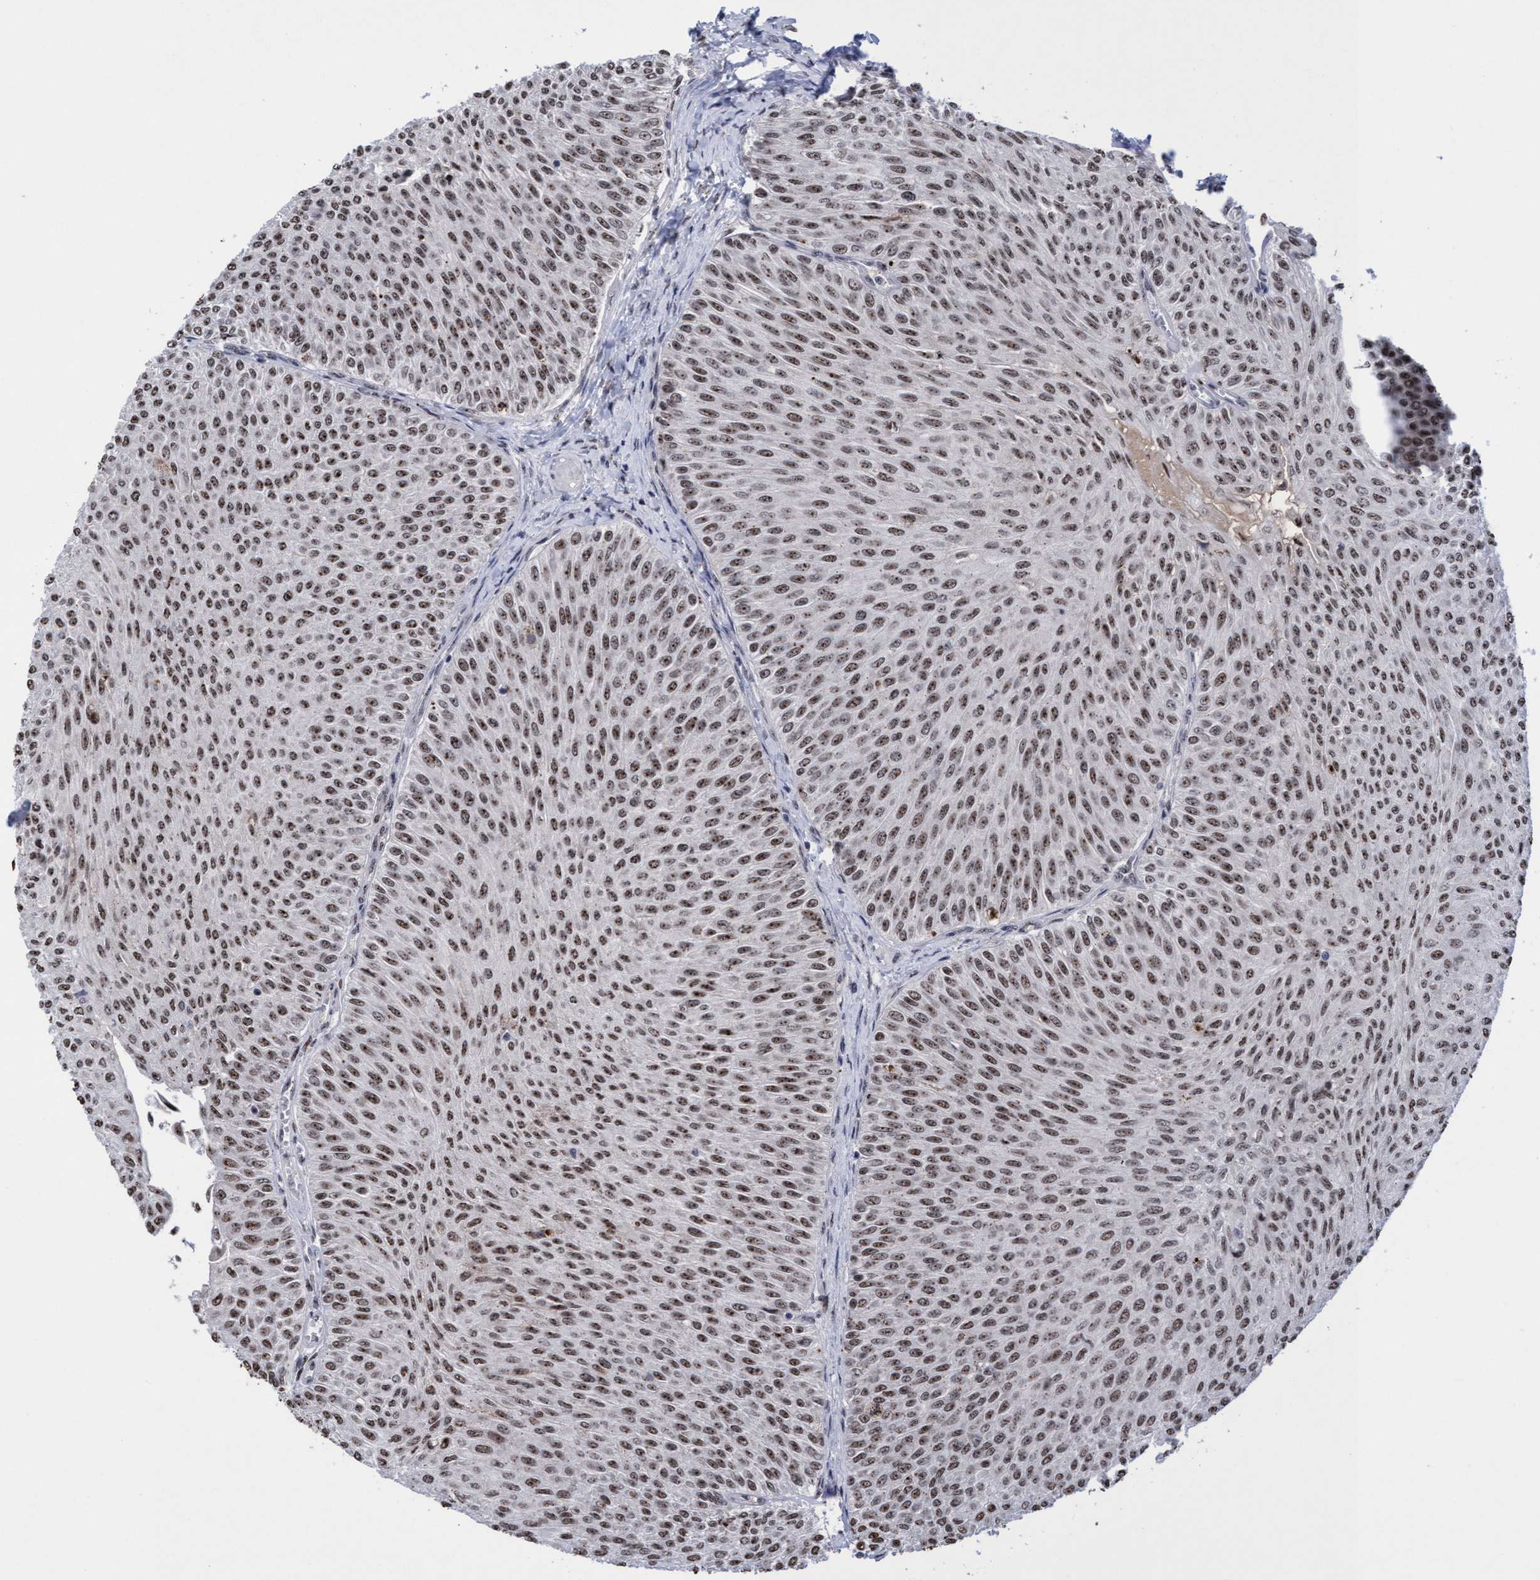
{"staining": {"intensity": "moderate", "quantity": ">75%", "location": "nuclear"}, "tissue": "urothelial cancer", "cell_type": "Tumor cells", "image_type": "cancer", "snomed": [{"axis": "morphology", "description": "Urothelial carcinoma, Low grade"}, {"axis": "topography", "description": "Urinary bladder"}], "caption": "Tumor cells show moderate nuclear expression in approximately >75% of cells in urothelial cancer. The protein of interest is shown in brown color, while the nuclei are stained blue.", "gene": "EFCAB10", "patient": {"sex": "male", "age": 78}}